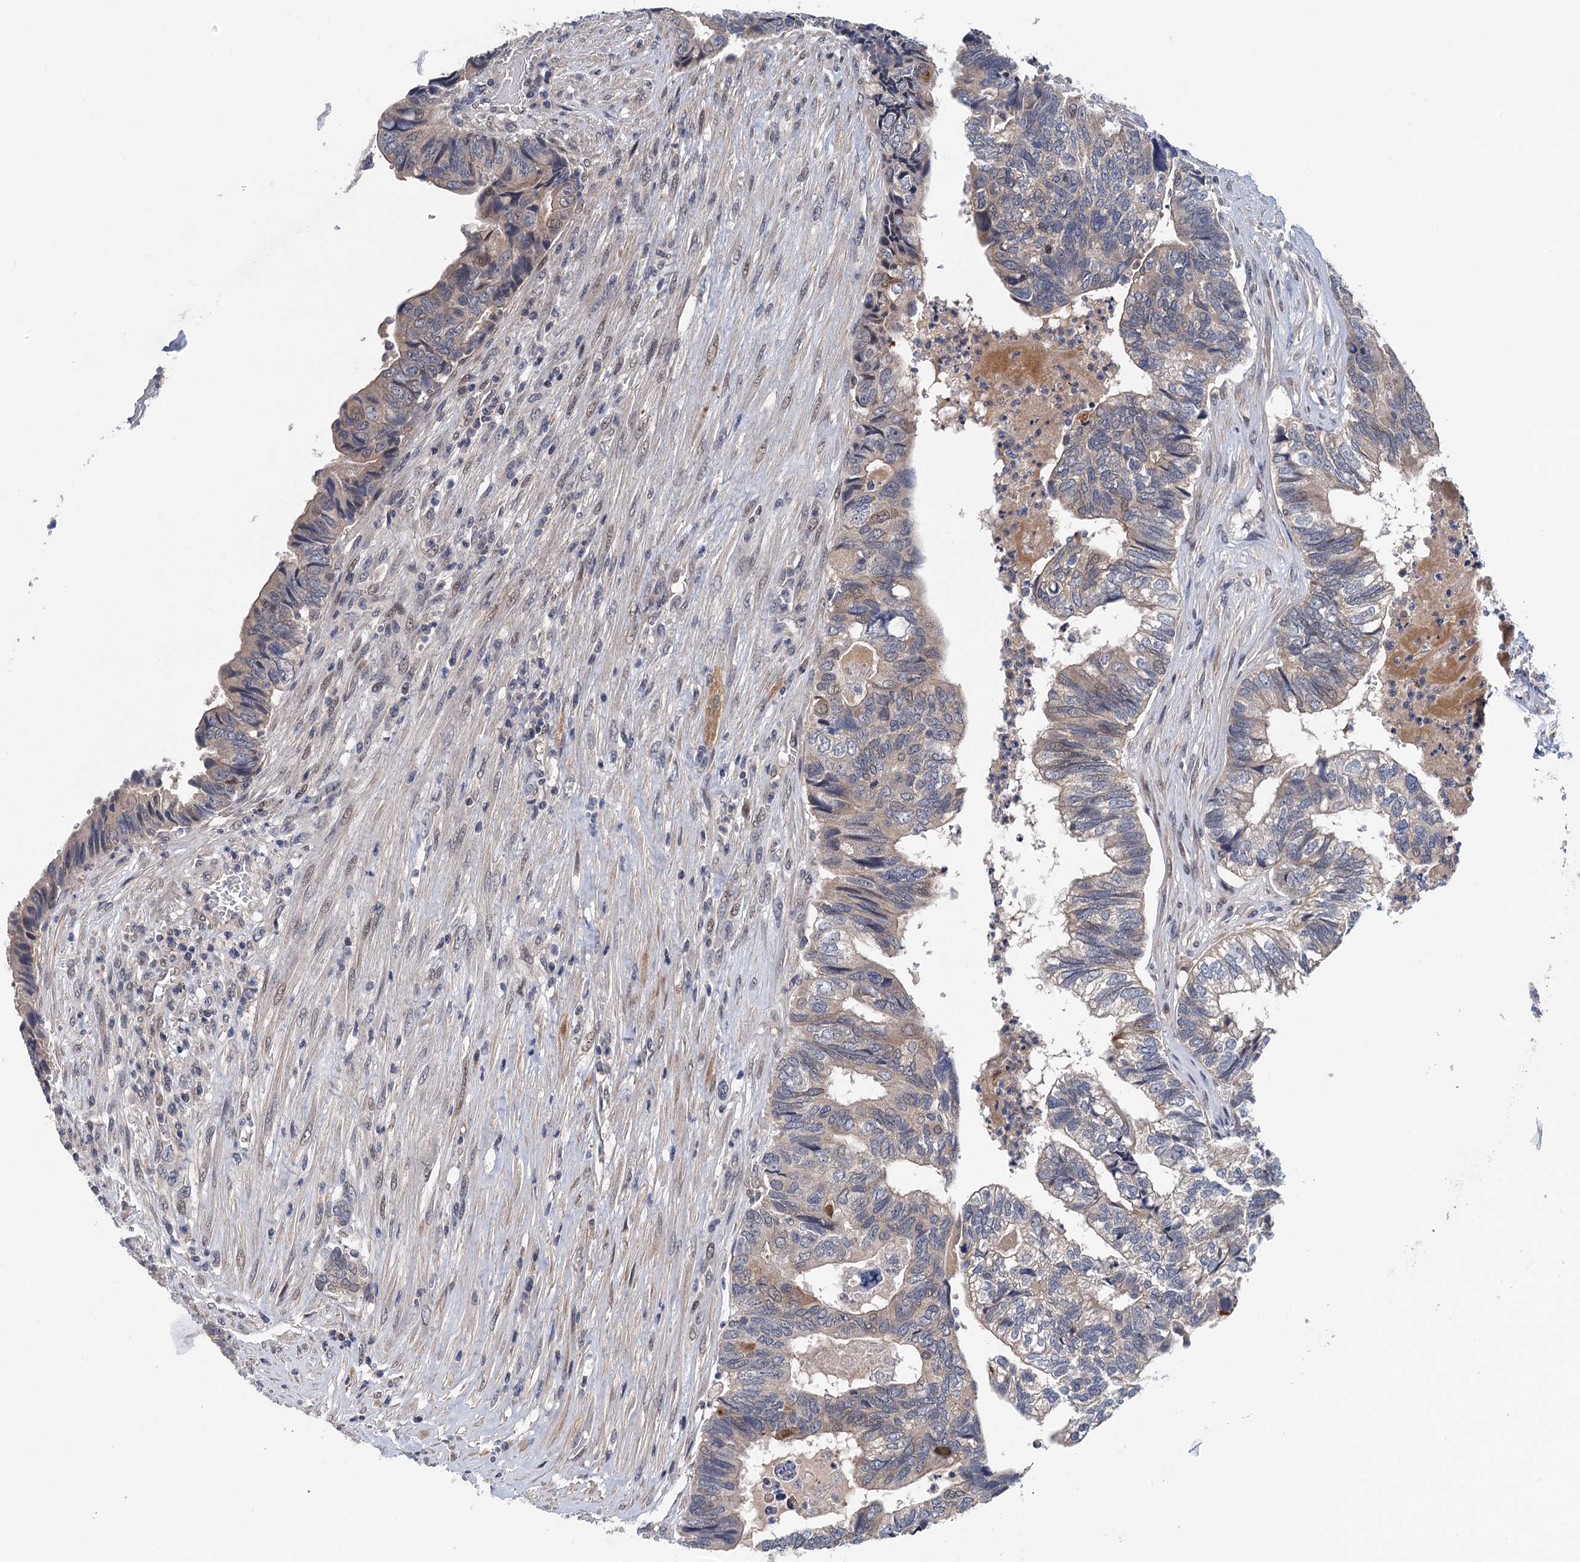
{"staining": {"intensity": "negative", "quantity": "none", "location": "none"}, "tissue": "colorectal cancer", "cell_type": "Tumor cells", "image_type": "cancer", "snomed": [{"axis": "morphology", "description": "Adenocarcinoma, NOS"}, {"axis": "topography", "description": "Colon"}], "caption": "A micrograph of colorectal cancer stained for a protein demonstrates no brown staining in tumor cells.", "gene": "MDM1", "patient": {"sex": "female", "age": 67}}